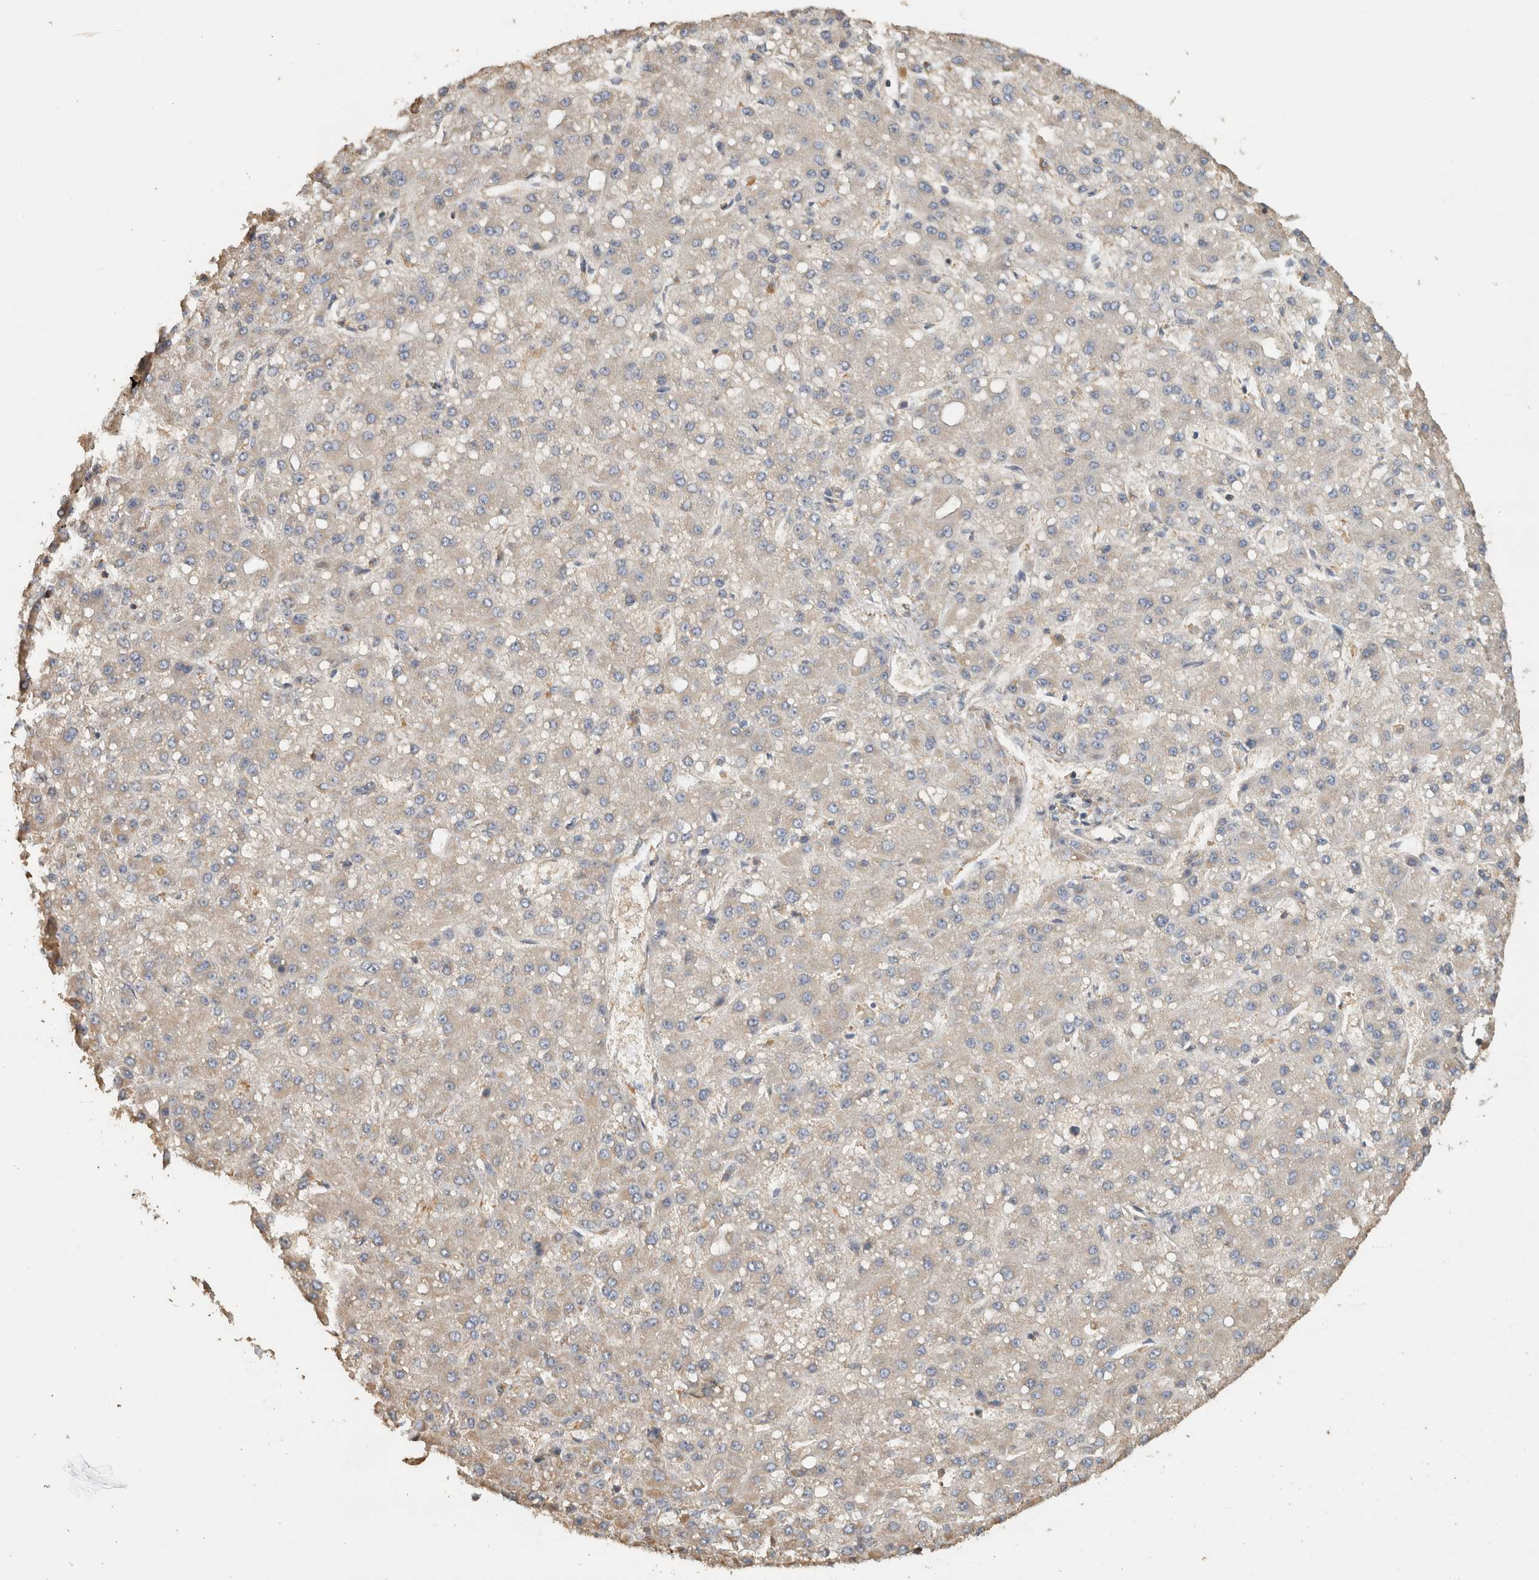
{"staining": {"intensity": "negative", "quantity": "none", "location": "none"}, "tissue": "liver cancer", "cell_type": "Tumor cells", "image_type": "cancer", "snomed": [{"axis": "morphology", "description": "Carcinoma, Hepatocellular, NOS"}, {"axis": "topography", "description": "Liver"}], "caption": "A high-resolution image shows immunohistochemistry staining of liver cancer, which shows no significant positivity in tumor cells. The staining is performed using DAB (3,3'-diaminobenzidine) brown chromogen with nuclei counter-stained in using hematoxylin.", "gene": "EIF4G3", "patient": {"sex": "male", "age": 67}}